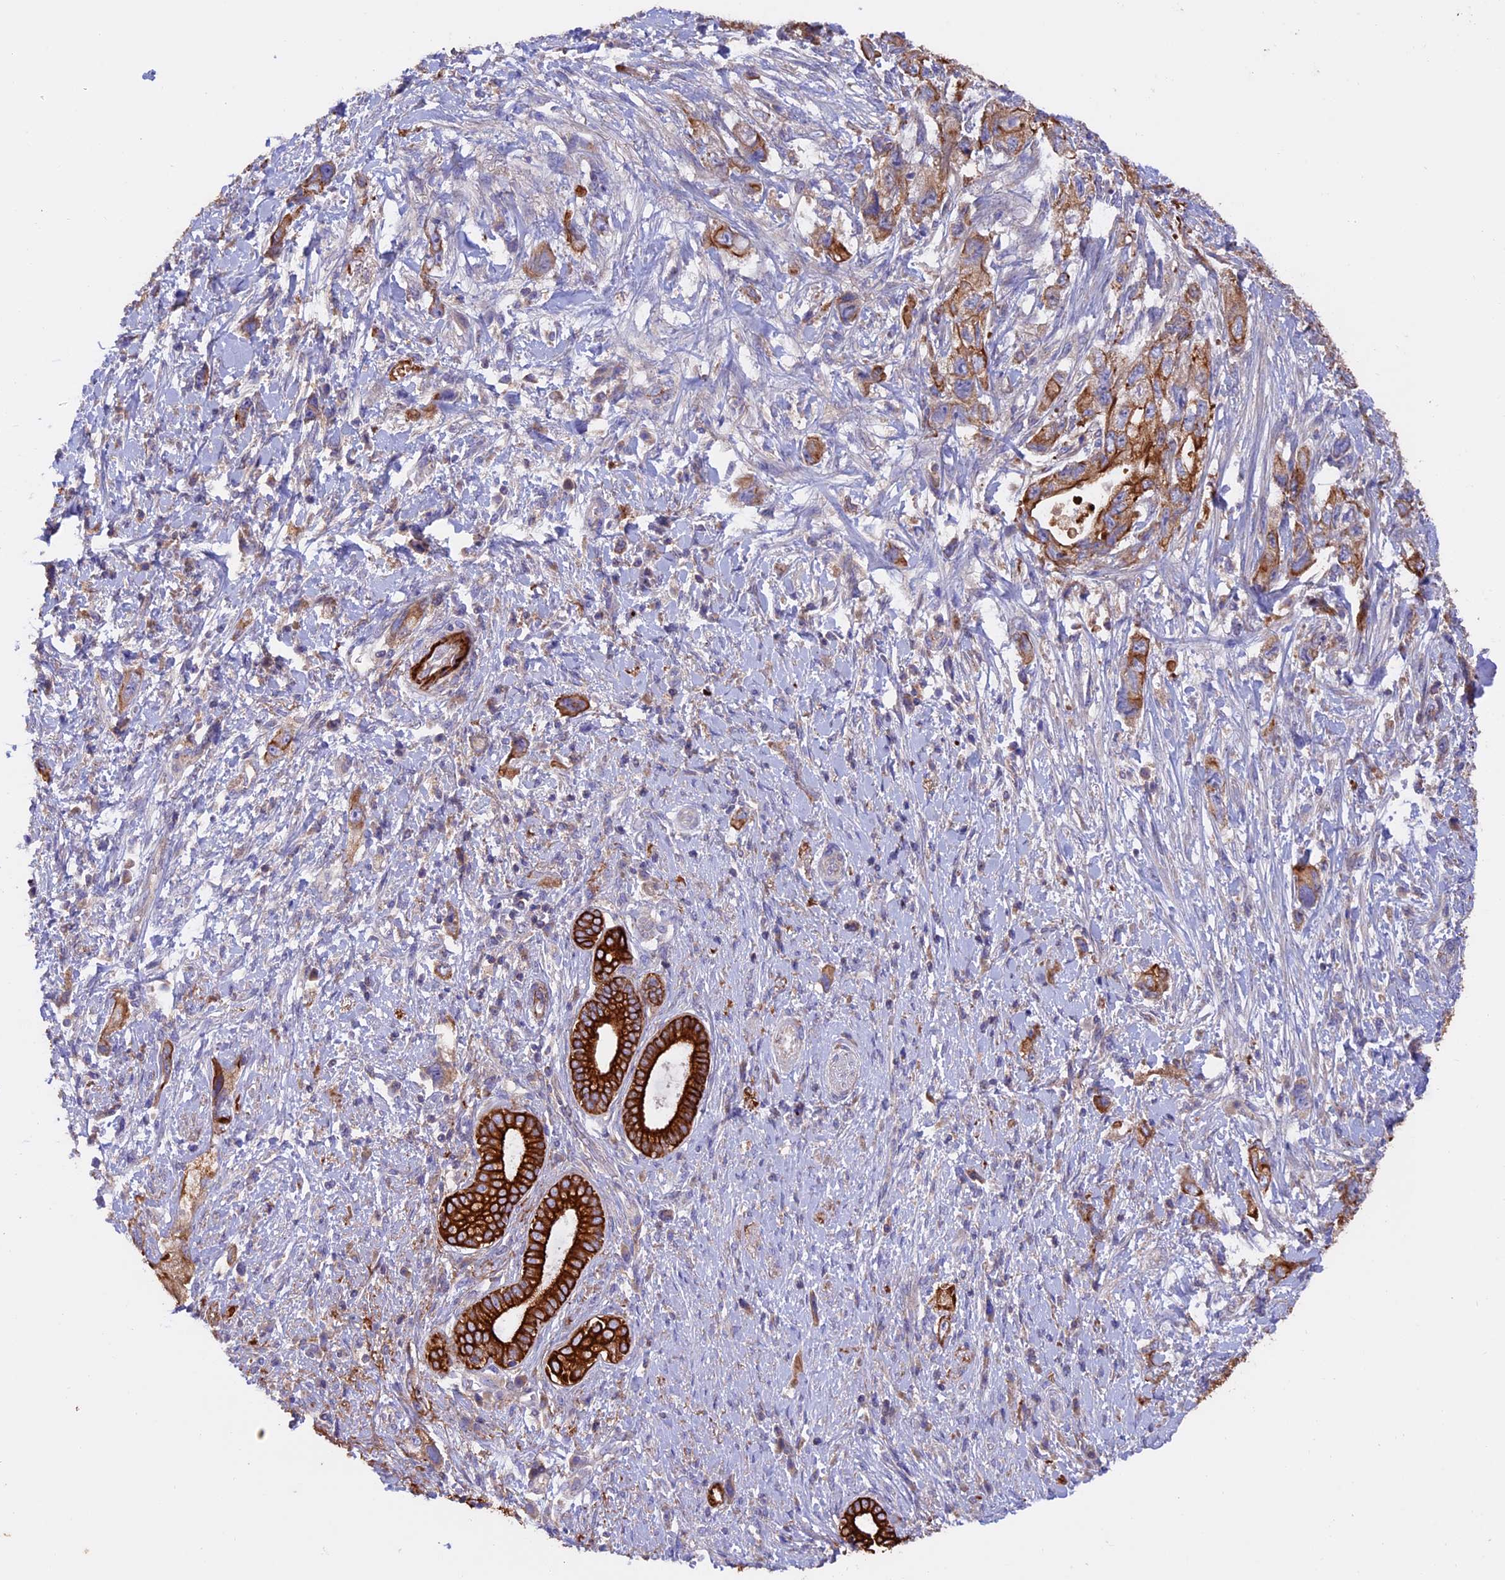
{"staining": {"intensity": "strong", "quantity": "25%-75%", "location": "cytoplasmic/membranous"}, "tissue": "pancreatic cancer", "cell_type": "Tumor cells", "image_type": "cancer", "snomed": [{"axis": "morphology", "description": "Adenocarcinoma, NOS"}, {"axis": "topography", "description": "Pancreas"}], "caption": "Human pancreatic cancer stained for a protein (brown) displays strong cytoplasmic/membranous positive staining in approximately 25%-75% of tumor cells.", "gene": "PTPN9", "patient": {"sex": "female", "age": 73}}